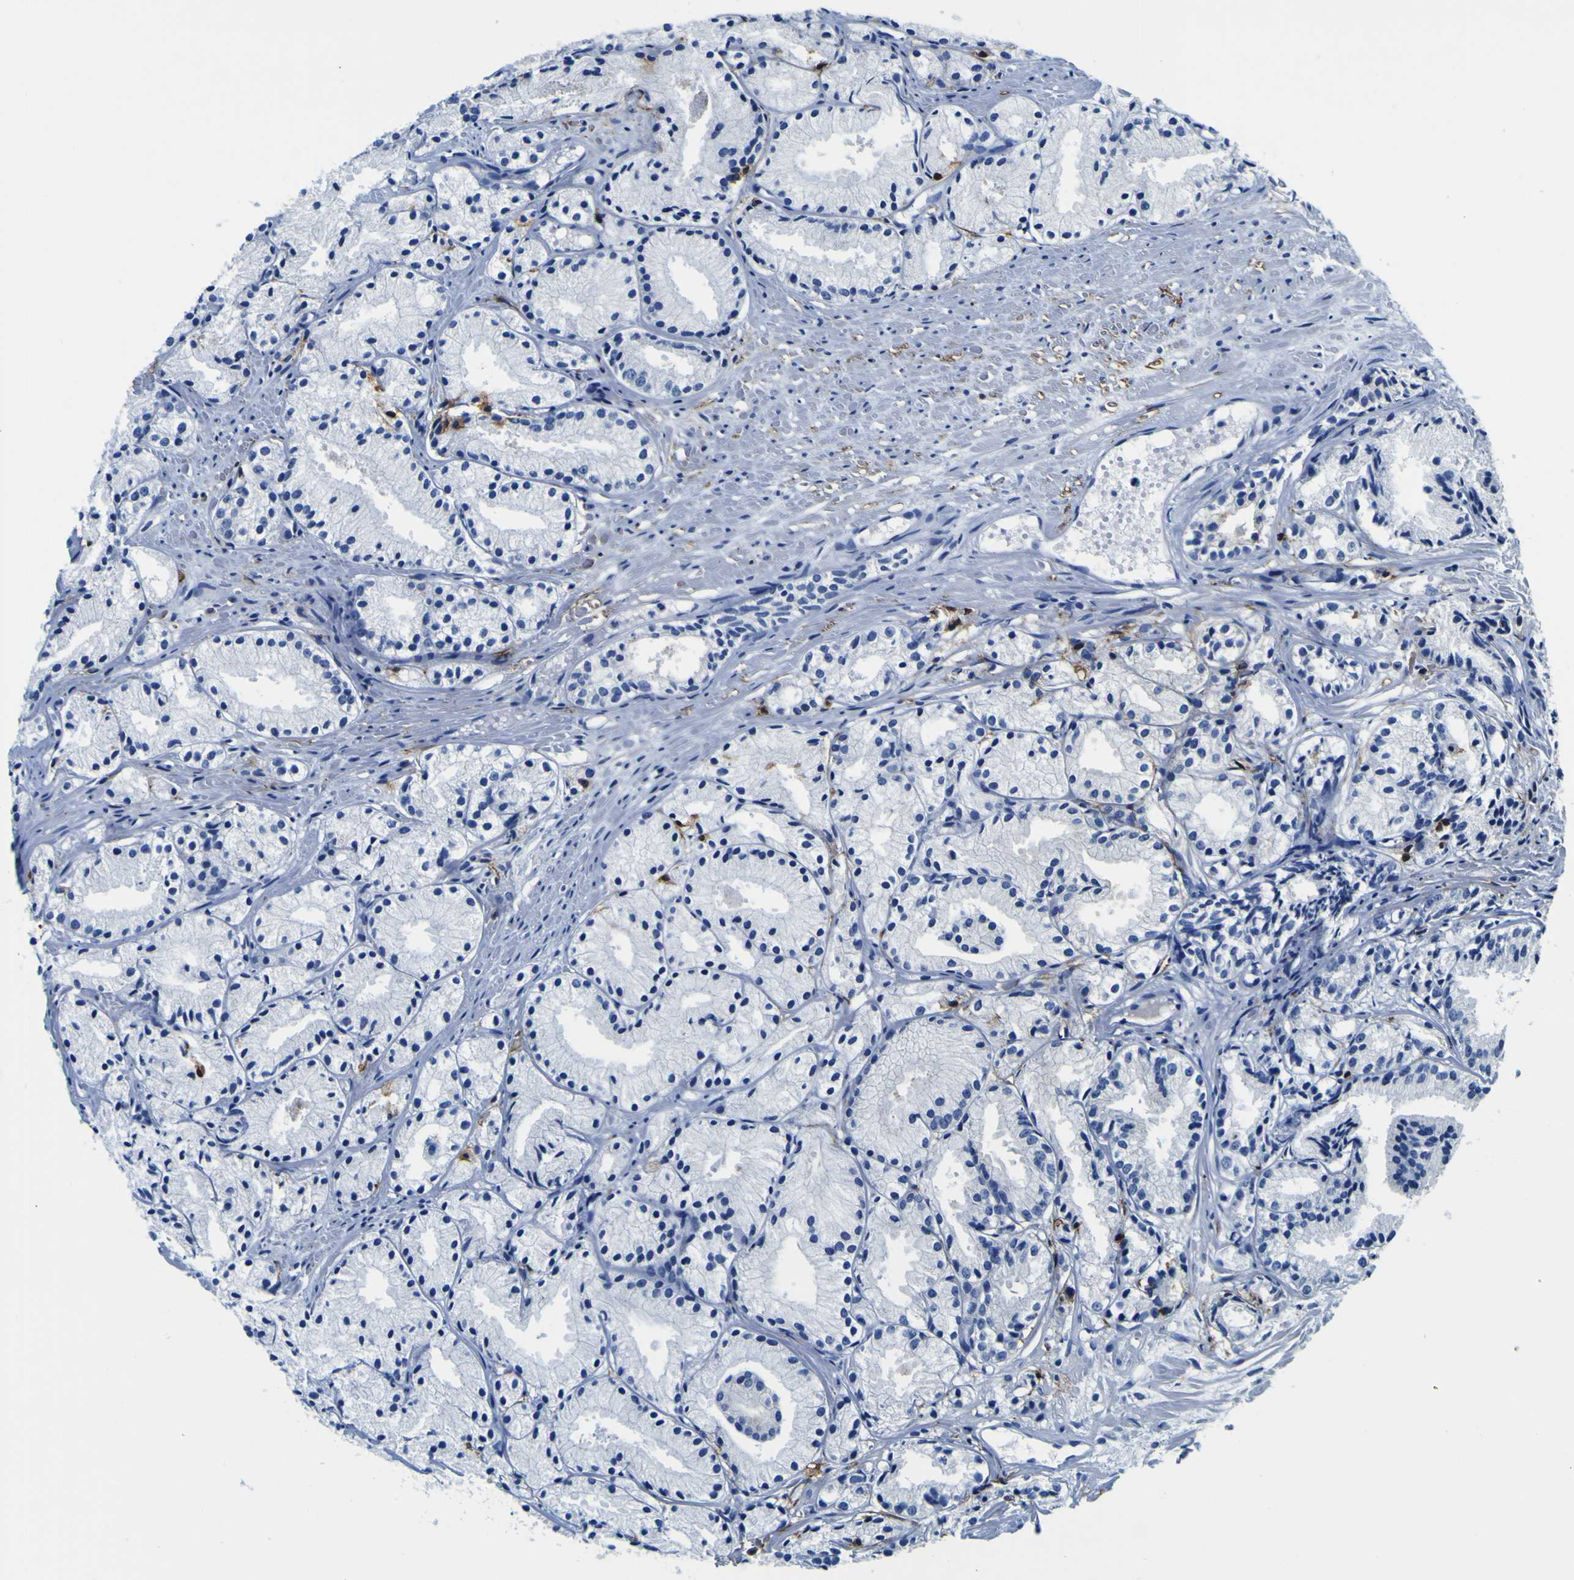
{"staining": {"intensity": "moderate", "quantity": "<25%", "location": "cytoplasmic/membranous"}, "tissue": "prostate cancer", "cell_type": "Tumor cells", "image_type": "cancer", "snomed": [{"axis": "morphology", "description": "Adenocarcinoma, Low grade"}, {"axis": "topography", "description": "Prostate"}], "caption": "Immunohistochemistry of human prostate adenocarcinoma (low-grade) reveals low levels of moderate cytoplasmic/membranous expression in approximately <25% of tumor cells.", "gene": "PXDN", "patient": {"sex": "male", "age": 72}}